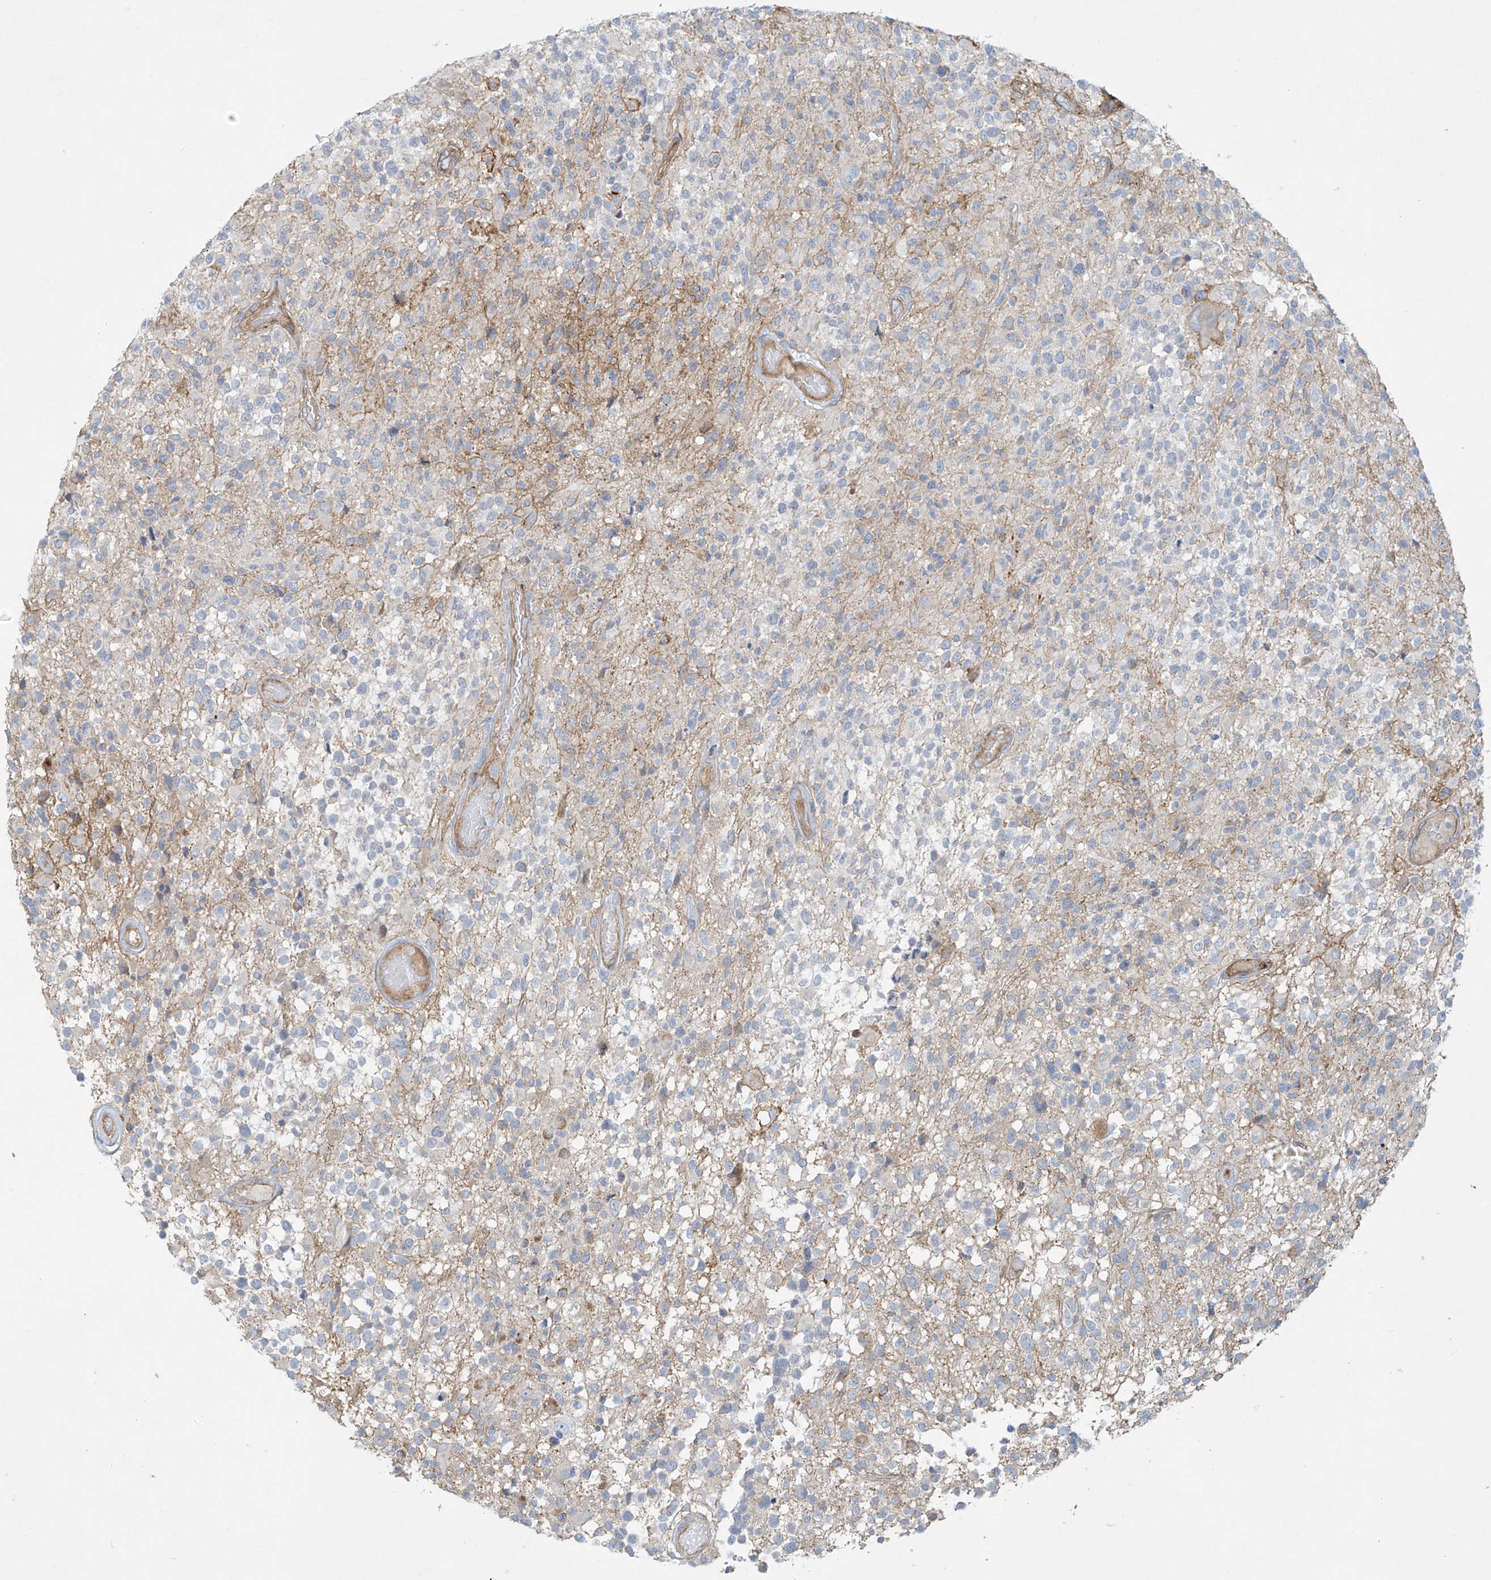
{"staining": {"intensity": "negative", "quantity": "none", "location": "none"}, "tissue": "glioma", "cell_type": "Tumor cells", "image_type": "cancer", "snomed": [{"axis": "morphology", "description": "Glioma, malignant, High grade"}, {"axis": "morphology", "description": "Glioblastoma, NOS"}, {"axis": "topography", "description": "Brain"}], "caption": "Histopathology image shows no protein positivity in tumor cells of malignant glioma (high-grade) tissue.", "gene": "VAMP5", "patient": {"sex": "male", "age": 60}}